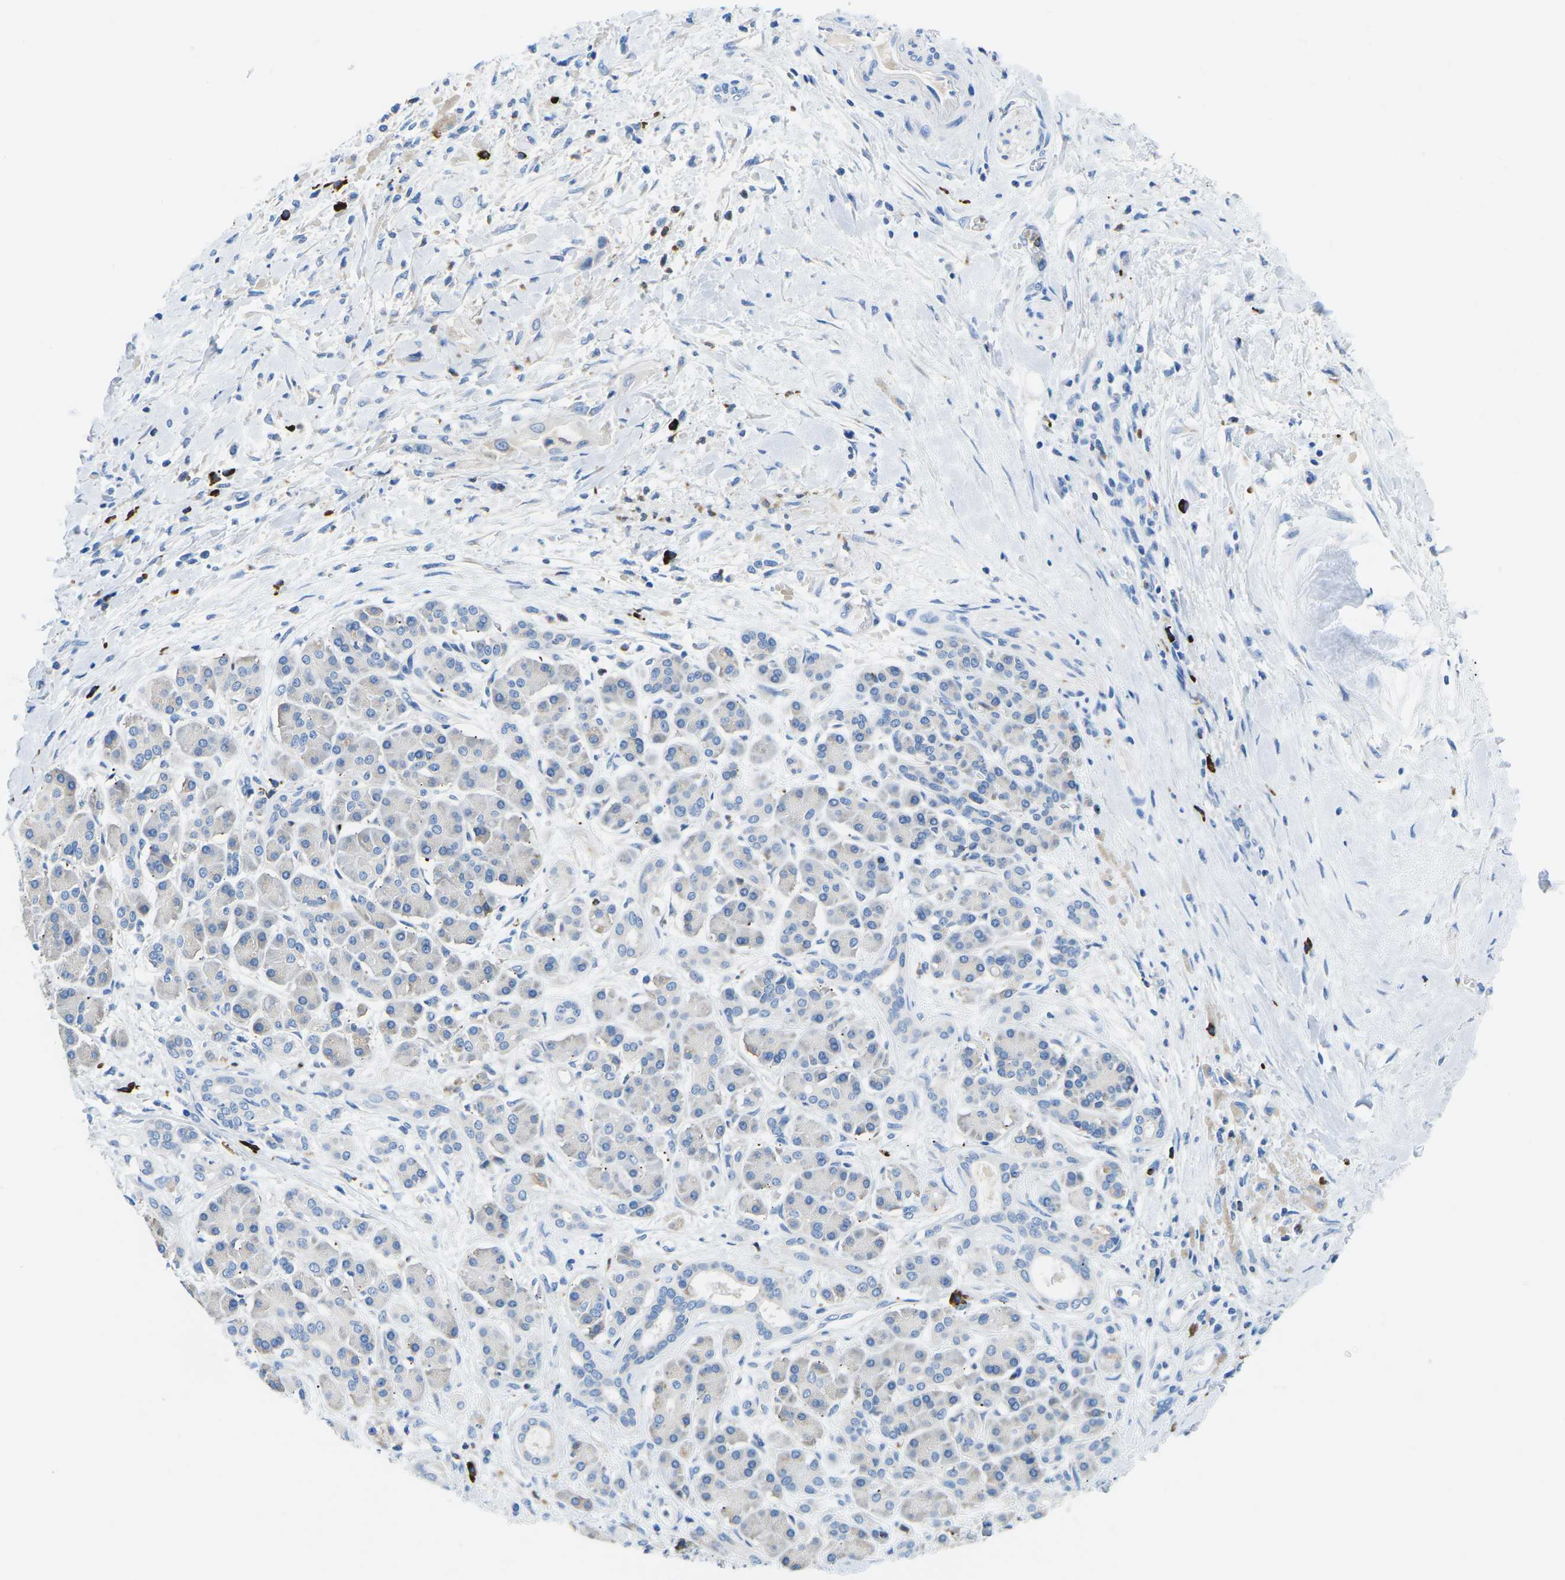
{"staining": {"intensity": "weak", "quantity": "<25%", "location": "cytoplasmic/membranous"}, "tissue": "pancreatic cancer", "cell_type": "Tumor cells", "image_type": "cancer", "snomed": [{"axis": "morphology", "description": "Adenocarcinoma, NOS"}, {"axis": "topography", "description": "Pancreas"}], "caption": "Adenocarcinoma (pancreatic) stained for a protein using IHC reveals no staining tumor cells.", "gene": "MC4R", "patient": {"sex": "male", "age": 55}}